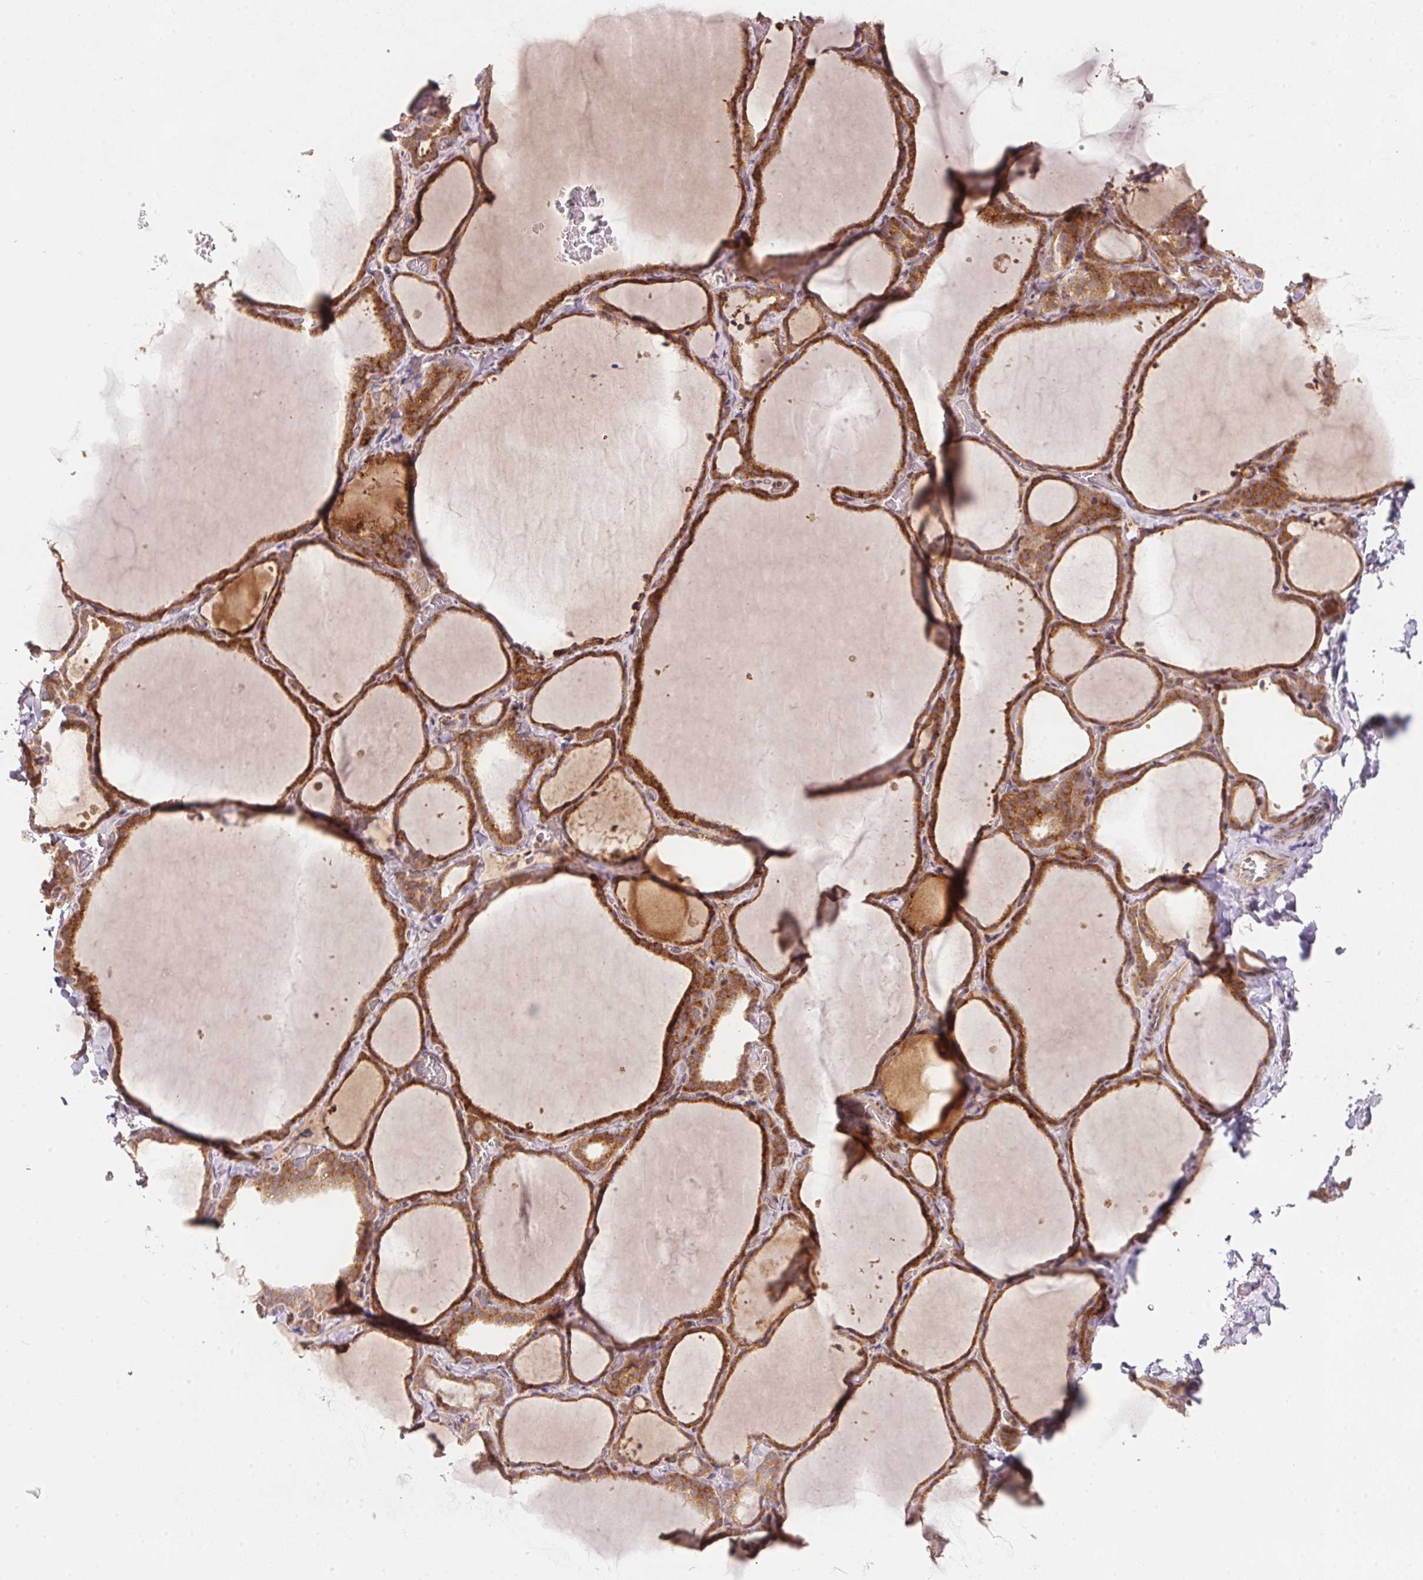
{"staining": {"intensity": "strong", "quantity": ">75%", "location": "cytoplasmic/membranous"}, "tissue": "thyroid gland", "cell_type": "Glandular cells", "image_type": "normal", "snomed": [{"axis": "morphology", "description": "Normal tissue, NOS"}, {"axis": "topography", "description": "Thyroid gland"}], "caption": "Immunohistochemistry (IHC) (DAB) staining of normal thyroid gland demonstrates strong cytoplasmic/membranous protein expression in approximately >75% of glandular cells.", "gene": "PCDHB1", "patient": {"sex": "female", "age": 22}}